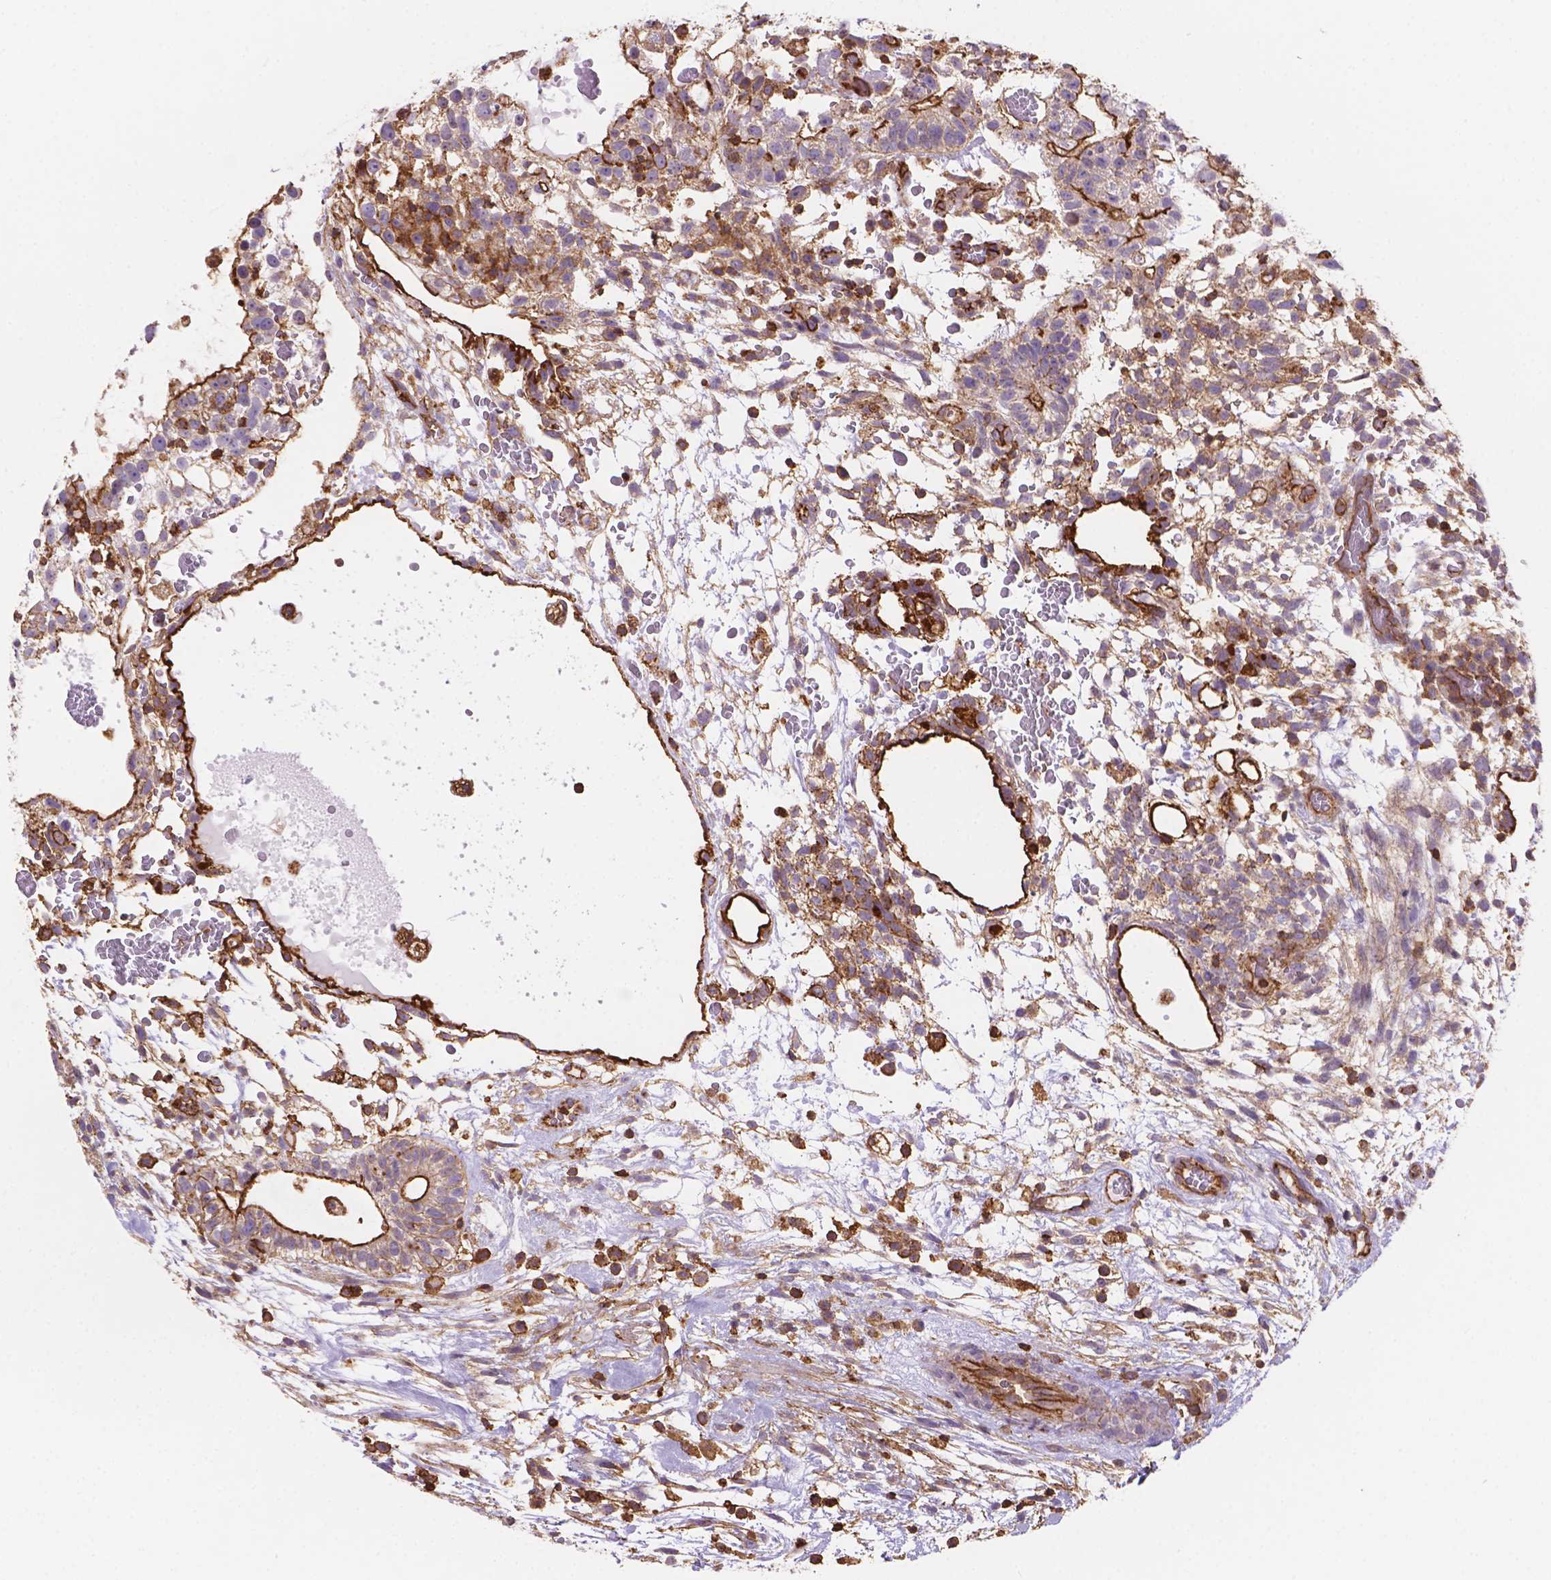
{"staining": {"intensity": "moderate", "quantity": "25%-75%", "location": "cytoplasmic/membranous"}, "tissue": "testis cancer", "cell_type": "Tumor cells", "image_type": "cancer", "snomed": [{"axis": "morphology", "description": "Normal tissue, NOS"}, {"axis": "morphology", "description": "Carcinoma, Embryonal, NOS"}, {"axis": "topography", "description": "Testis"}], "caption": "Protein analysis of testis cancer (embryonal carcinoma) tissue shows moderate cytoplasmic/membranous positivity in about 25%-75% of tumor cells. The staining is performed using DAB brown chromogen to label protein expression. The nuclei are counter-stained blue using hematoxylin.", "gene": "DMWD", "patient": {"sex": "male", "age": 32}}